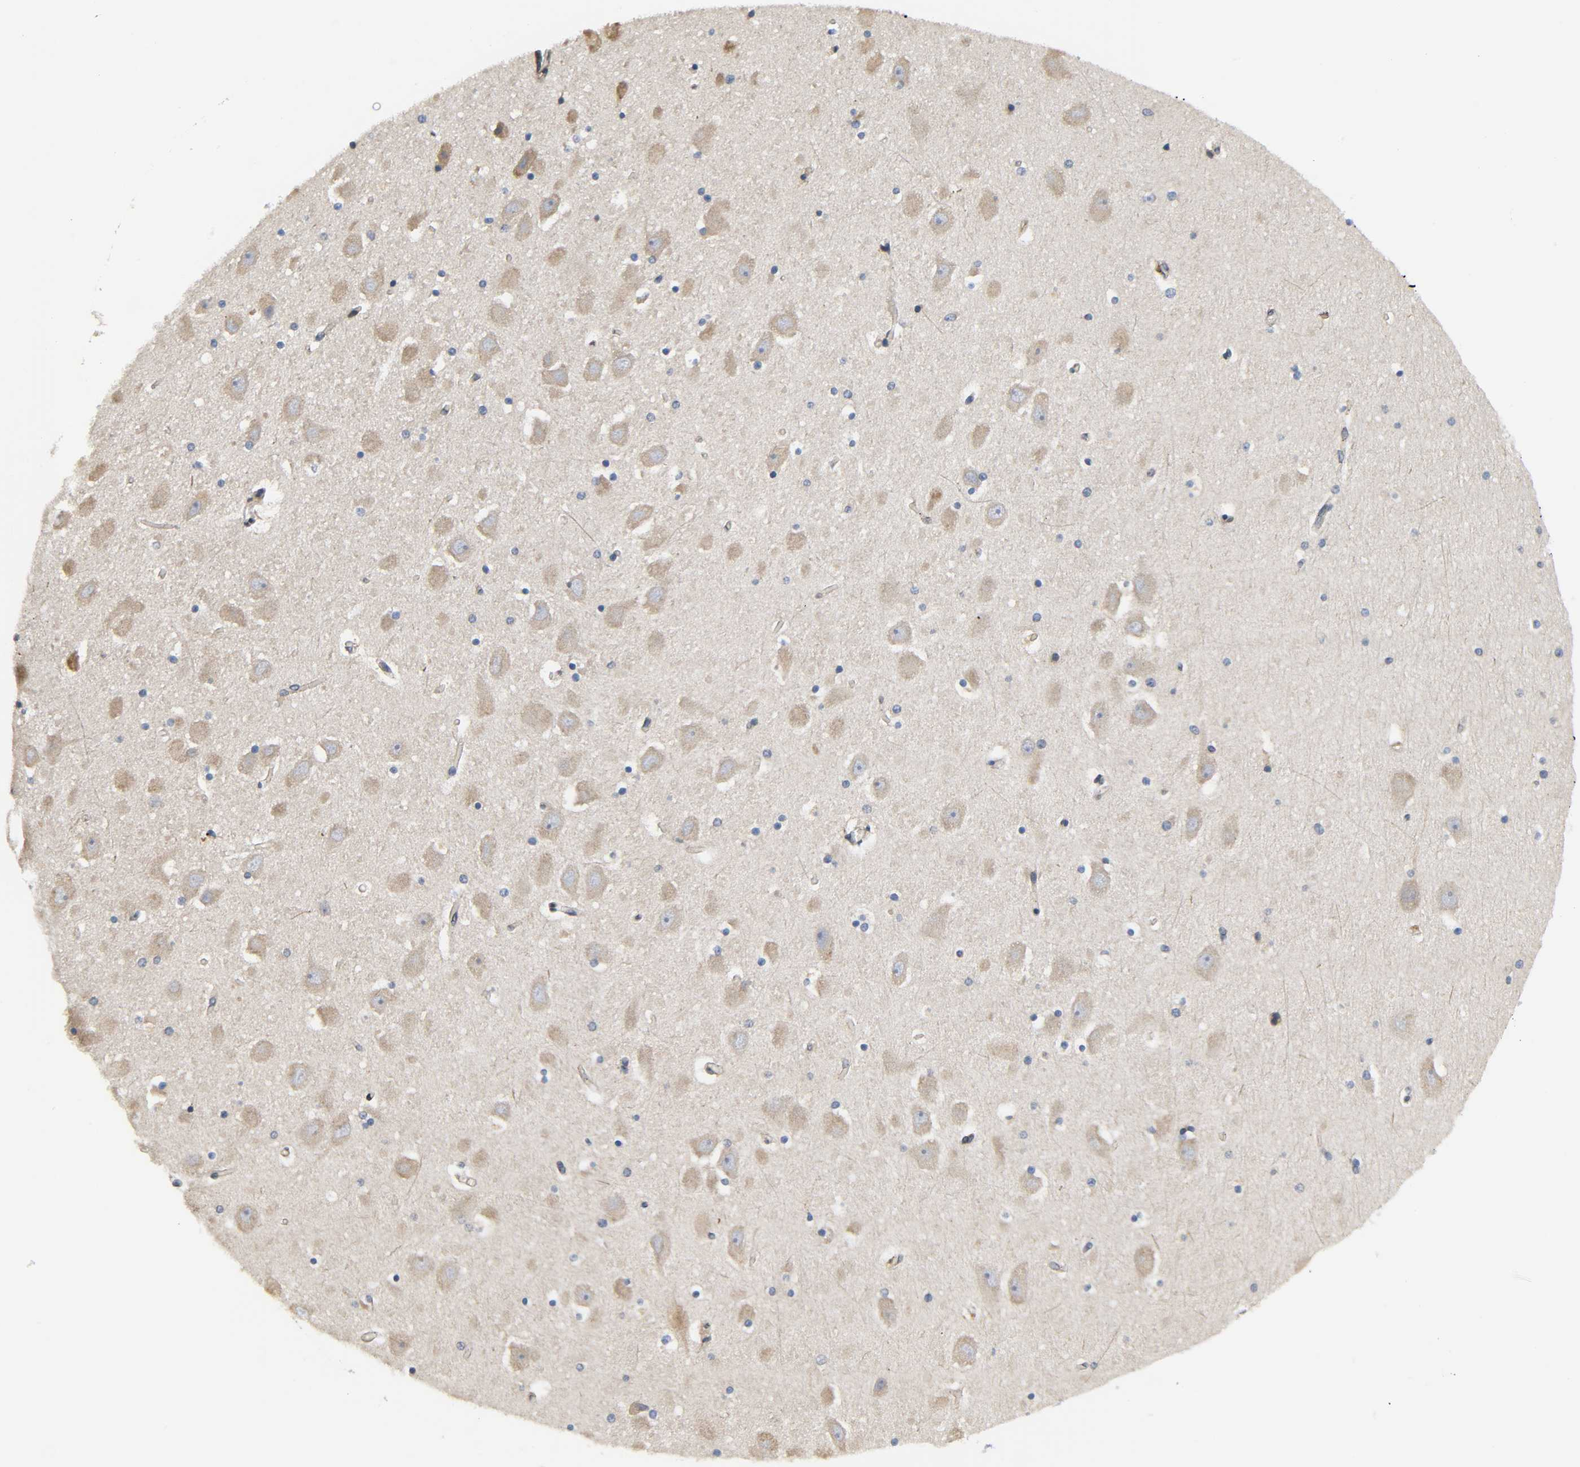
{"staining": {"intensity": "negative", "quantity": "none", "location": "none"}, "tissue": "hippocampus", "cell_type": "Glial cells", "image_type": "normal", "snomed": [{"axis": "morphology", "description": "Normal tissue, NOS"}, {"axis": "topography", "description": "Hippocampus"}], "caption": "High magnification brightfield microscopy of normal hippocampus stained with DAB (3,3'-diaminobenzidine) (brown) and counterstained with hematoxylin (blue): glial cells show no significant staining.", "gene": "ASB6", "patient": {"sex": "male", "age": 45}}